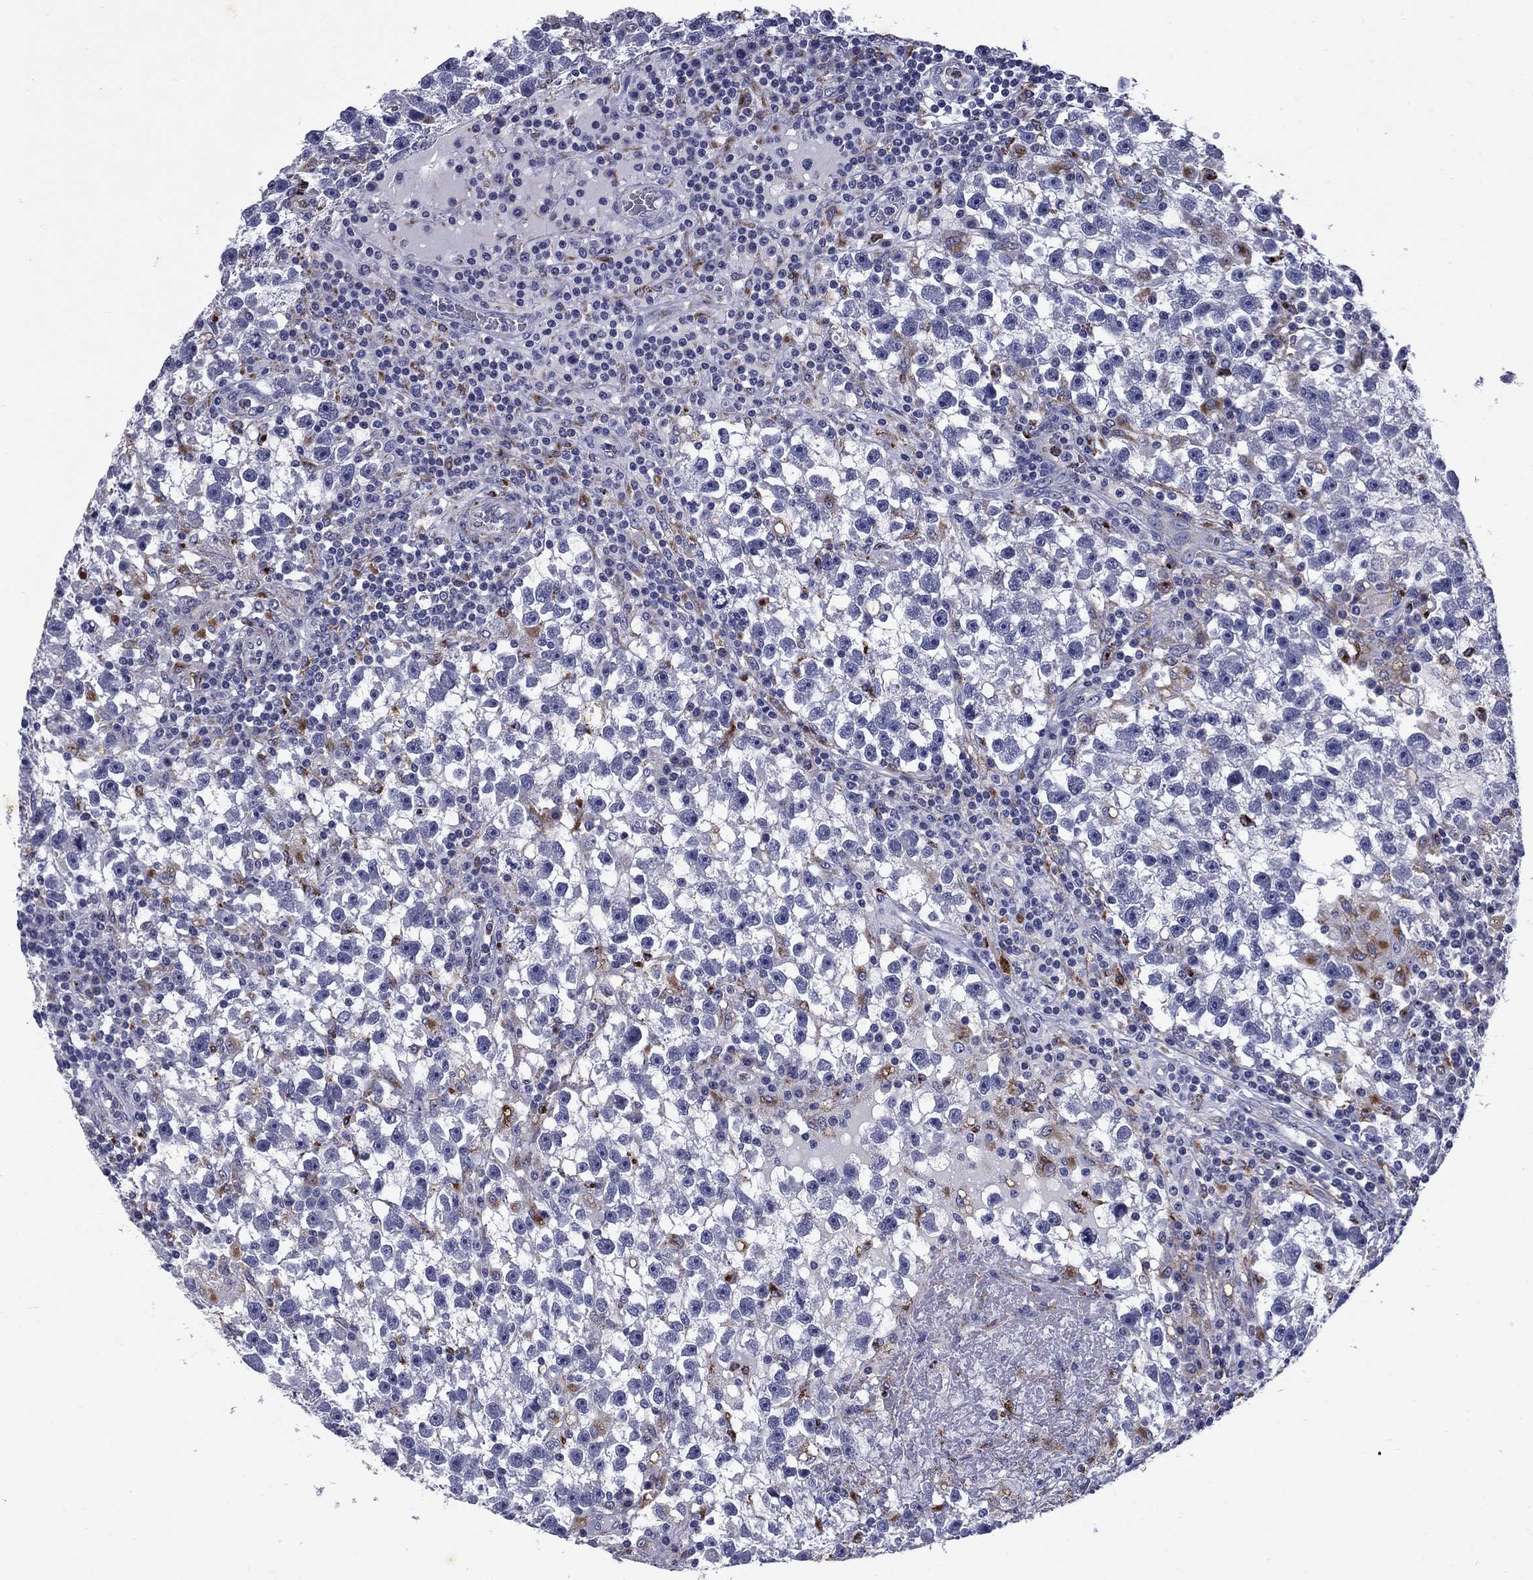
{"staining": {"intensity": "negative", "quantity": "none", "location": "none"}, "tissue": "testis cancer", "cell_type": "Tumor cells", "image_type": "cancer", "snomed": [{"axis": "morphology", "description": "Seminoma, NOS"}, {"axis": "topography", "description": "Testis"}], "caption": "Testis cancer (seminoma) was stained to show a protein in brown. There is no significant staining in tumor cells. (Brightfield microscopy of DAB (3,3'-diaminobenzidine) IHC at high magnification).", "gene": "MADCAM1", "patient": {"sex": "male", "age": 47}}